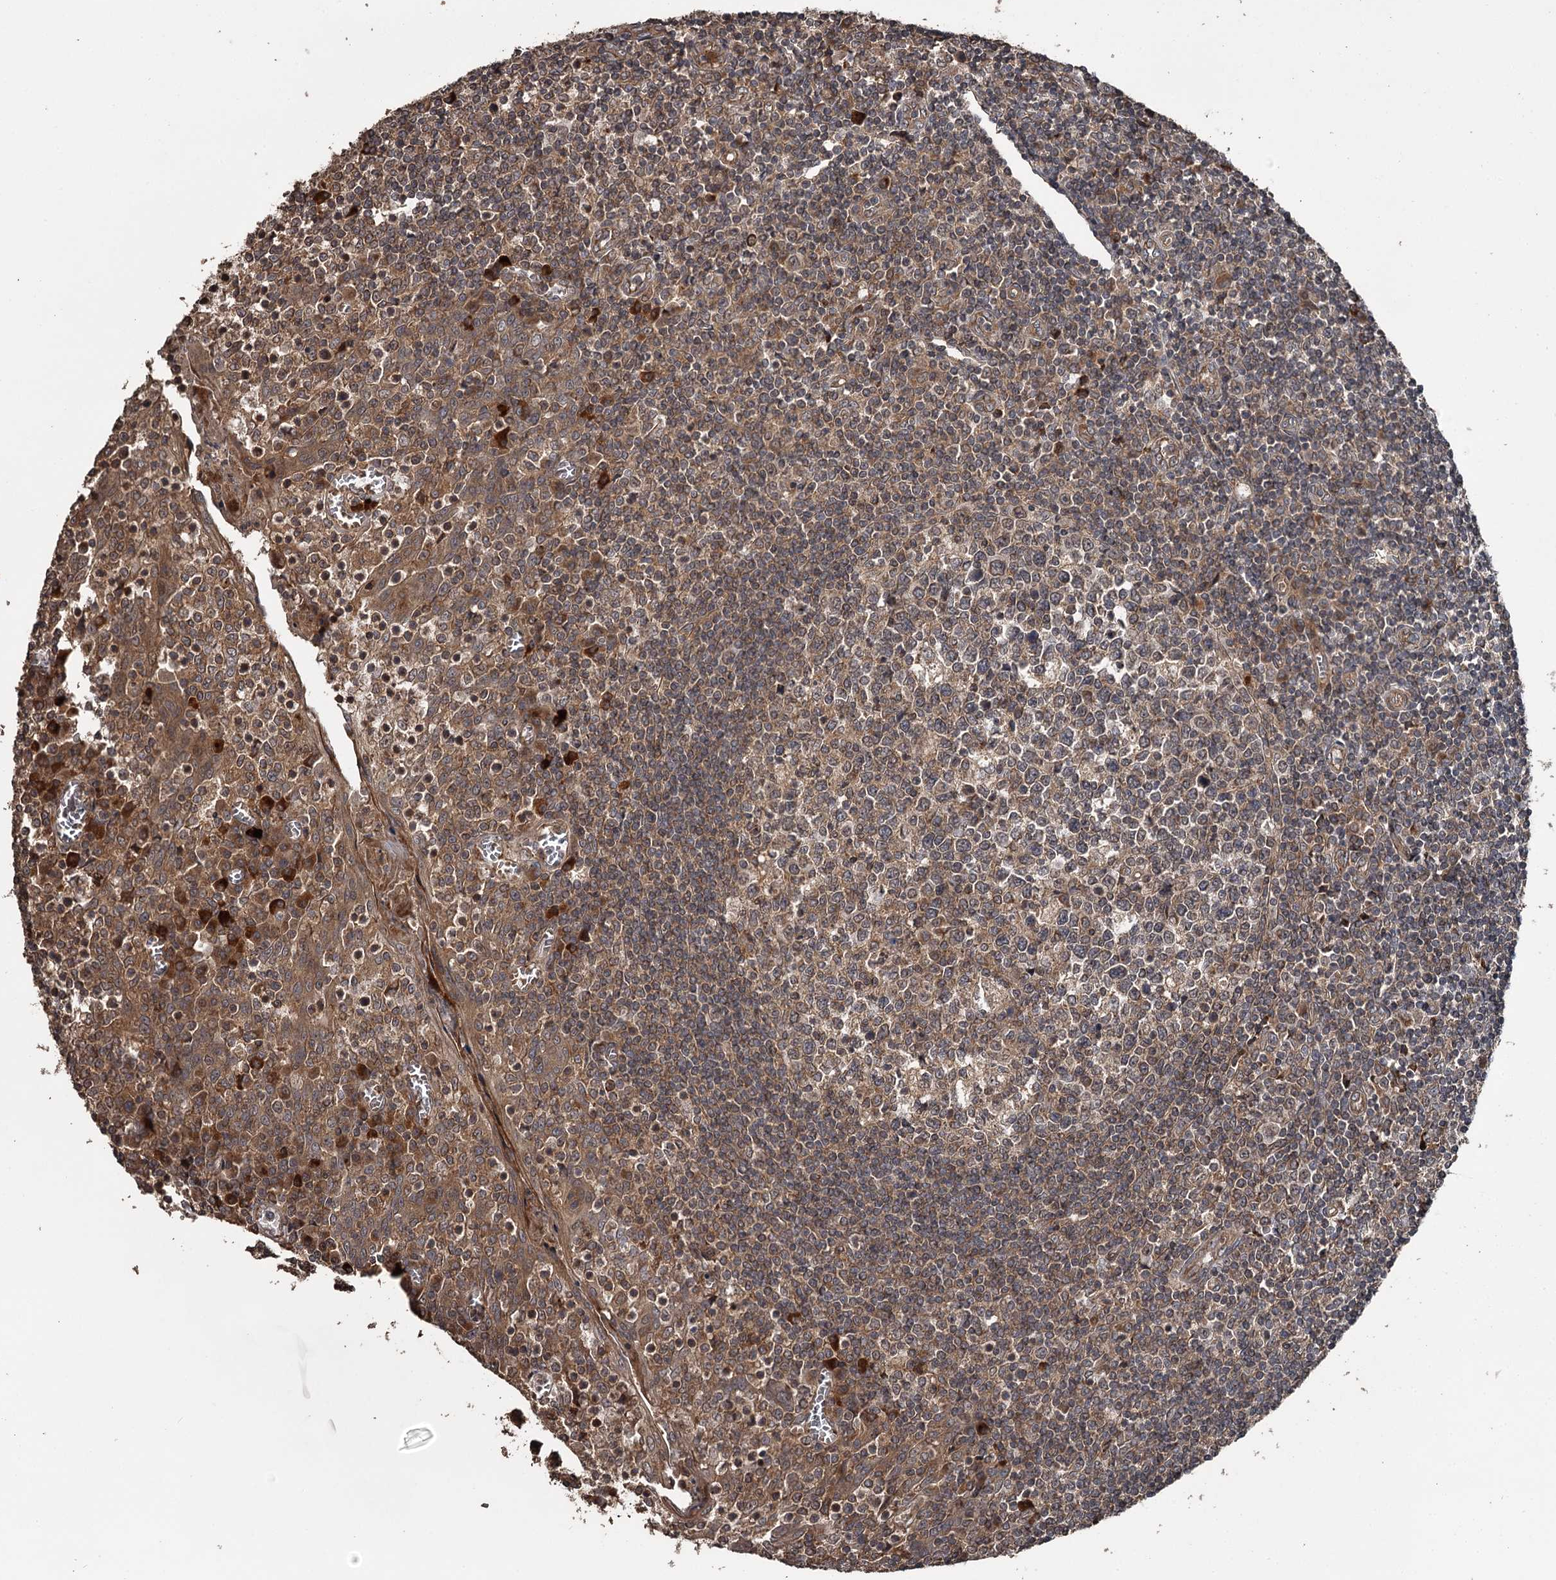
{"staining": {"intensity": "strong", "quantity": ">75%", "location": "cytoplasmic/membranous"}, "tissue": "tonsil", "cell_type": "Germinal center cells", "image_type": "normal", "snomed": [{"axis": "morphology", "description": "Normal tissue, NOS"}, {"axis": "topography", "description": "Tonsil"}], "caption": "An immunohistochemistry micrograph of normal tissue is shown. Protein staining in brown highlights strong cytoplasmic/membranous positivity in tonsil within germinal center cells. (DAB IHC, brown staining for protein, blue staining for nuclei).", "gene": "RAB21", "patient": {"sex": "female", "age": 19}}